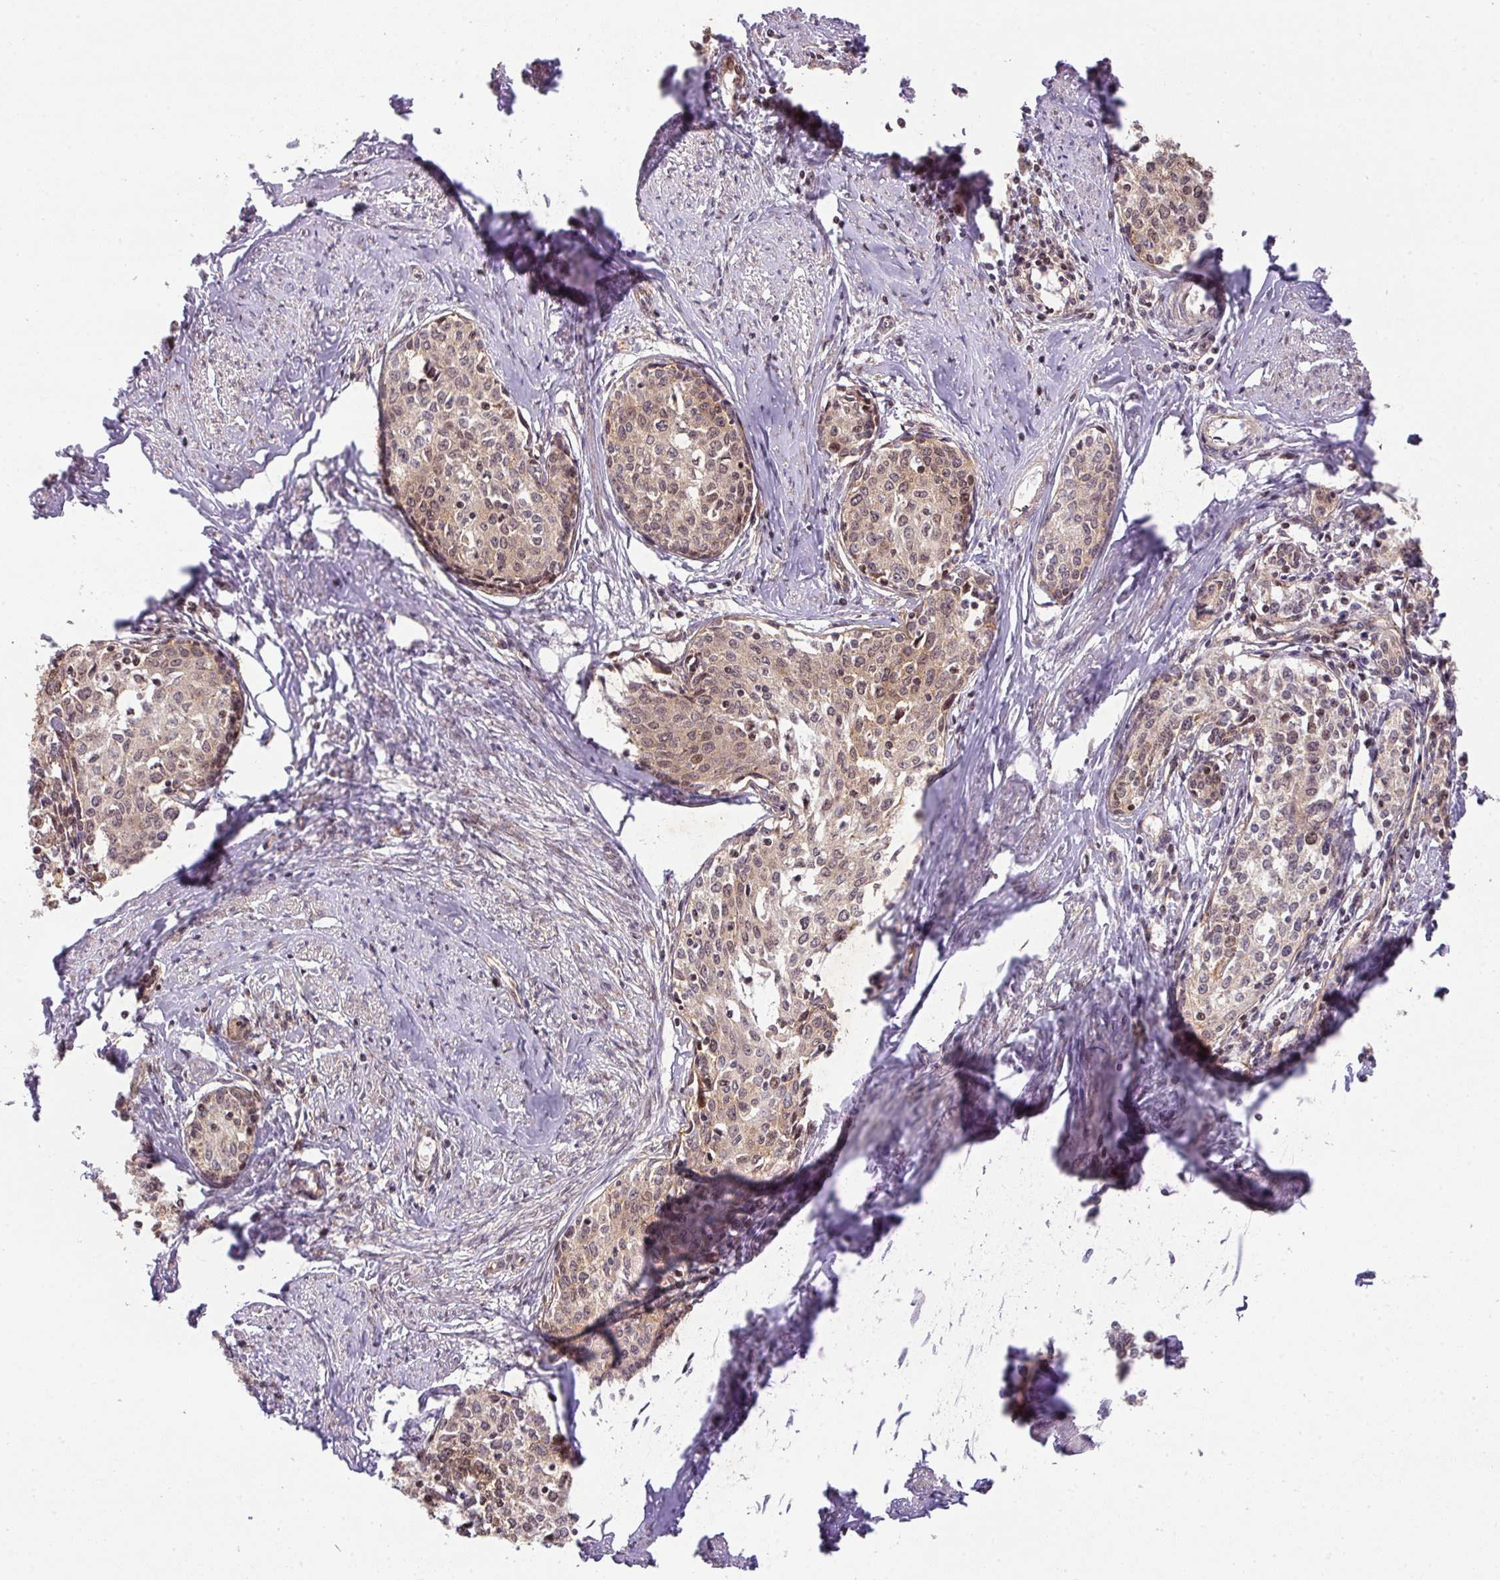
{"staining": {"intensity": "moderate", "quantity": ">75%", "location": "cytoplasmic/membranous,nuclear"}, "tissue": "cervical cancer", "cell_type": "Tumor cells", "image_type": "cancer", "snomed": [{"axis": "morphology", "description": "Squamous cell carcinoma, NOS"}, {"axis": "morphology", "description": "Adenocarcinoma, NOS"}, {"axis": "topography", "description": "Cervix"}], "caption": "Squamous cell carcinoma (cervical) tissue shows moderate cytoplasmic/membranous and nuclear positivity in about >75% of tumor cells, visualized by immunohistochemistry.", "gene": "PLK1", "patient": {"sex": "female", "age": 52}}